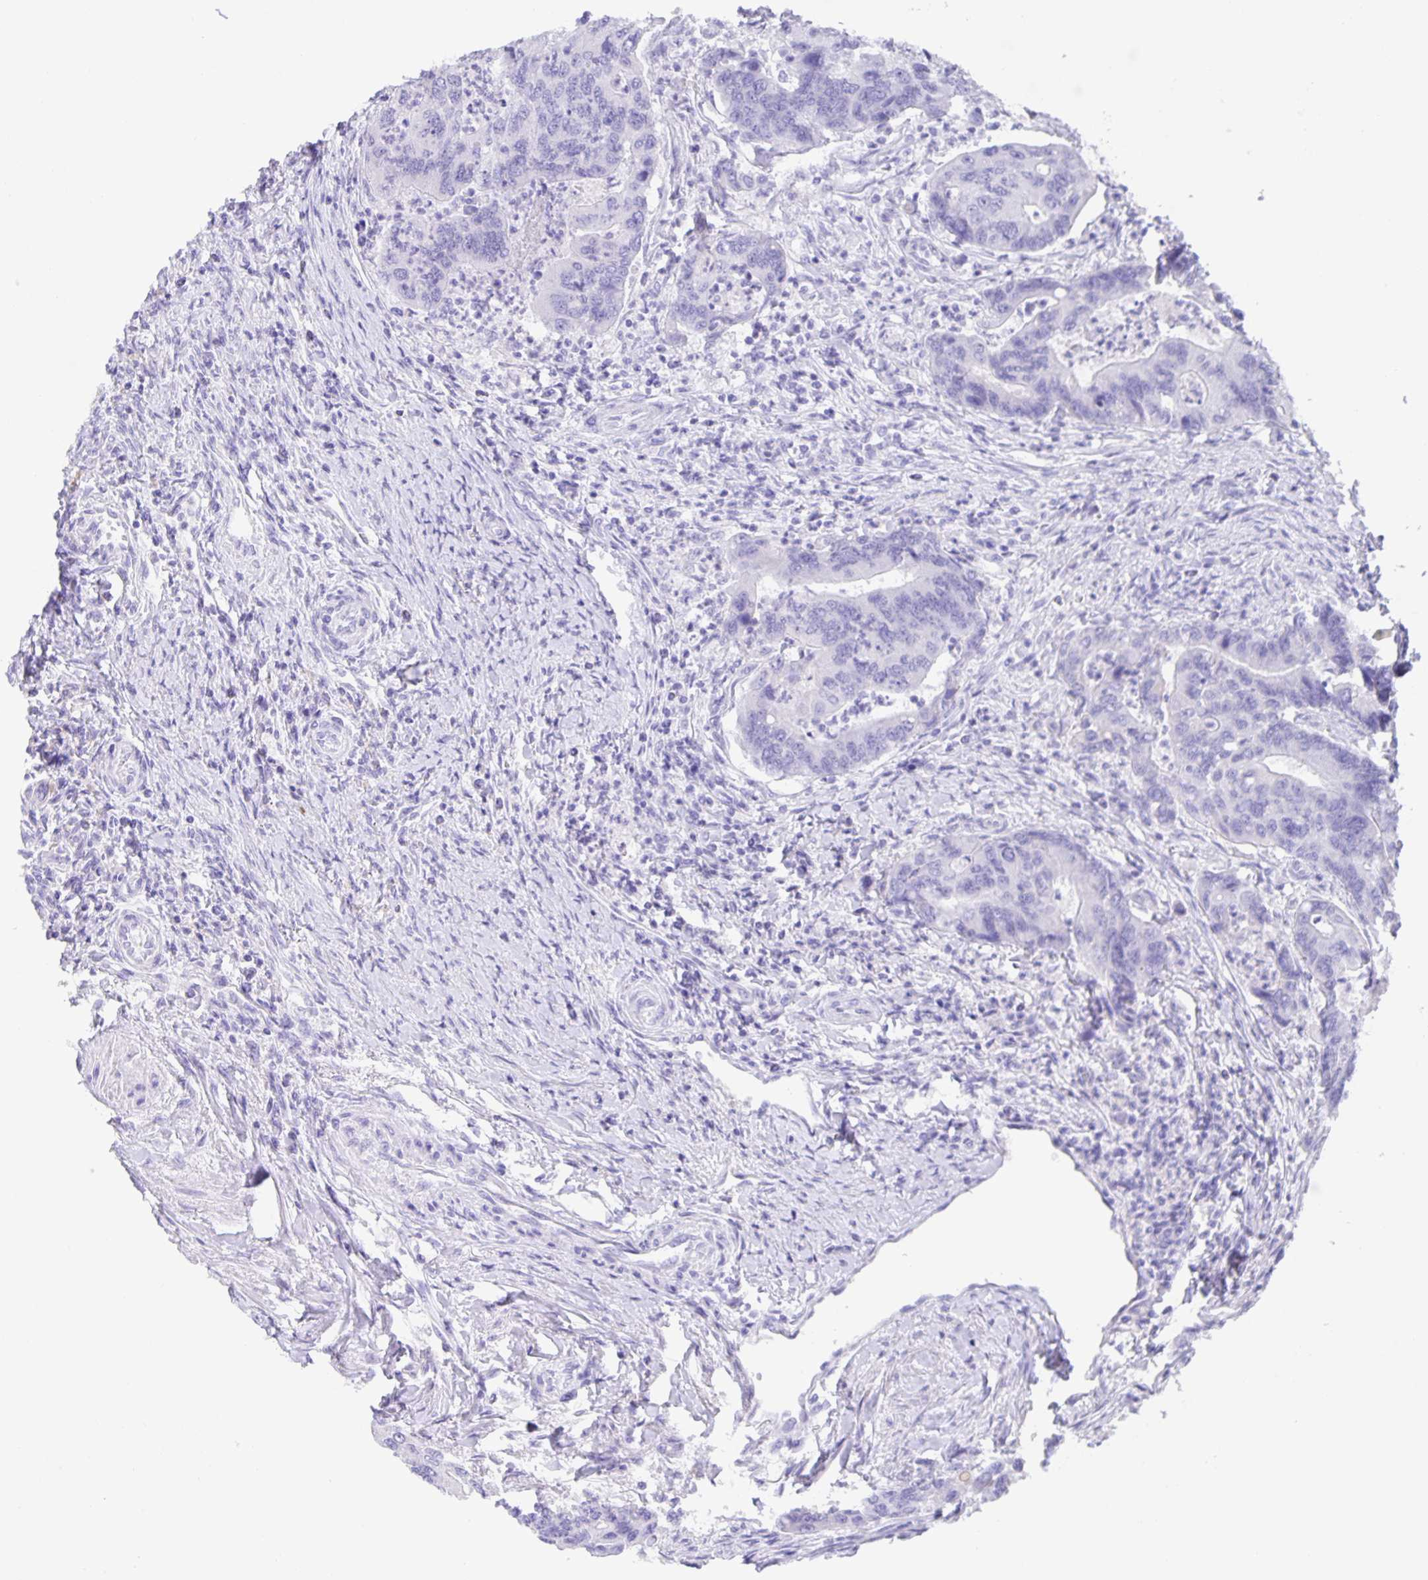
{"staining": {"intensity": "negative", "quantity": "none", "location": "none"}, "tissue": "colorectal cancer", "cell_type": "Tumor cells", "image_type": "cancer", "snomed": [{"axis": "morphology", "description": "Adenocarcinoma, NOS"}, {"axis": "topography", "description": "Colon"}], "caption": "The photomicrograph reveals no staining of tumor cells in colorectal cancer.", "gene": "GUCA2A", "patient": {"sex": "female", "age": 67}}